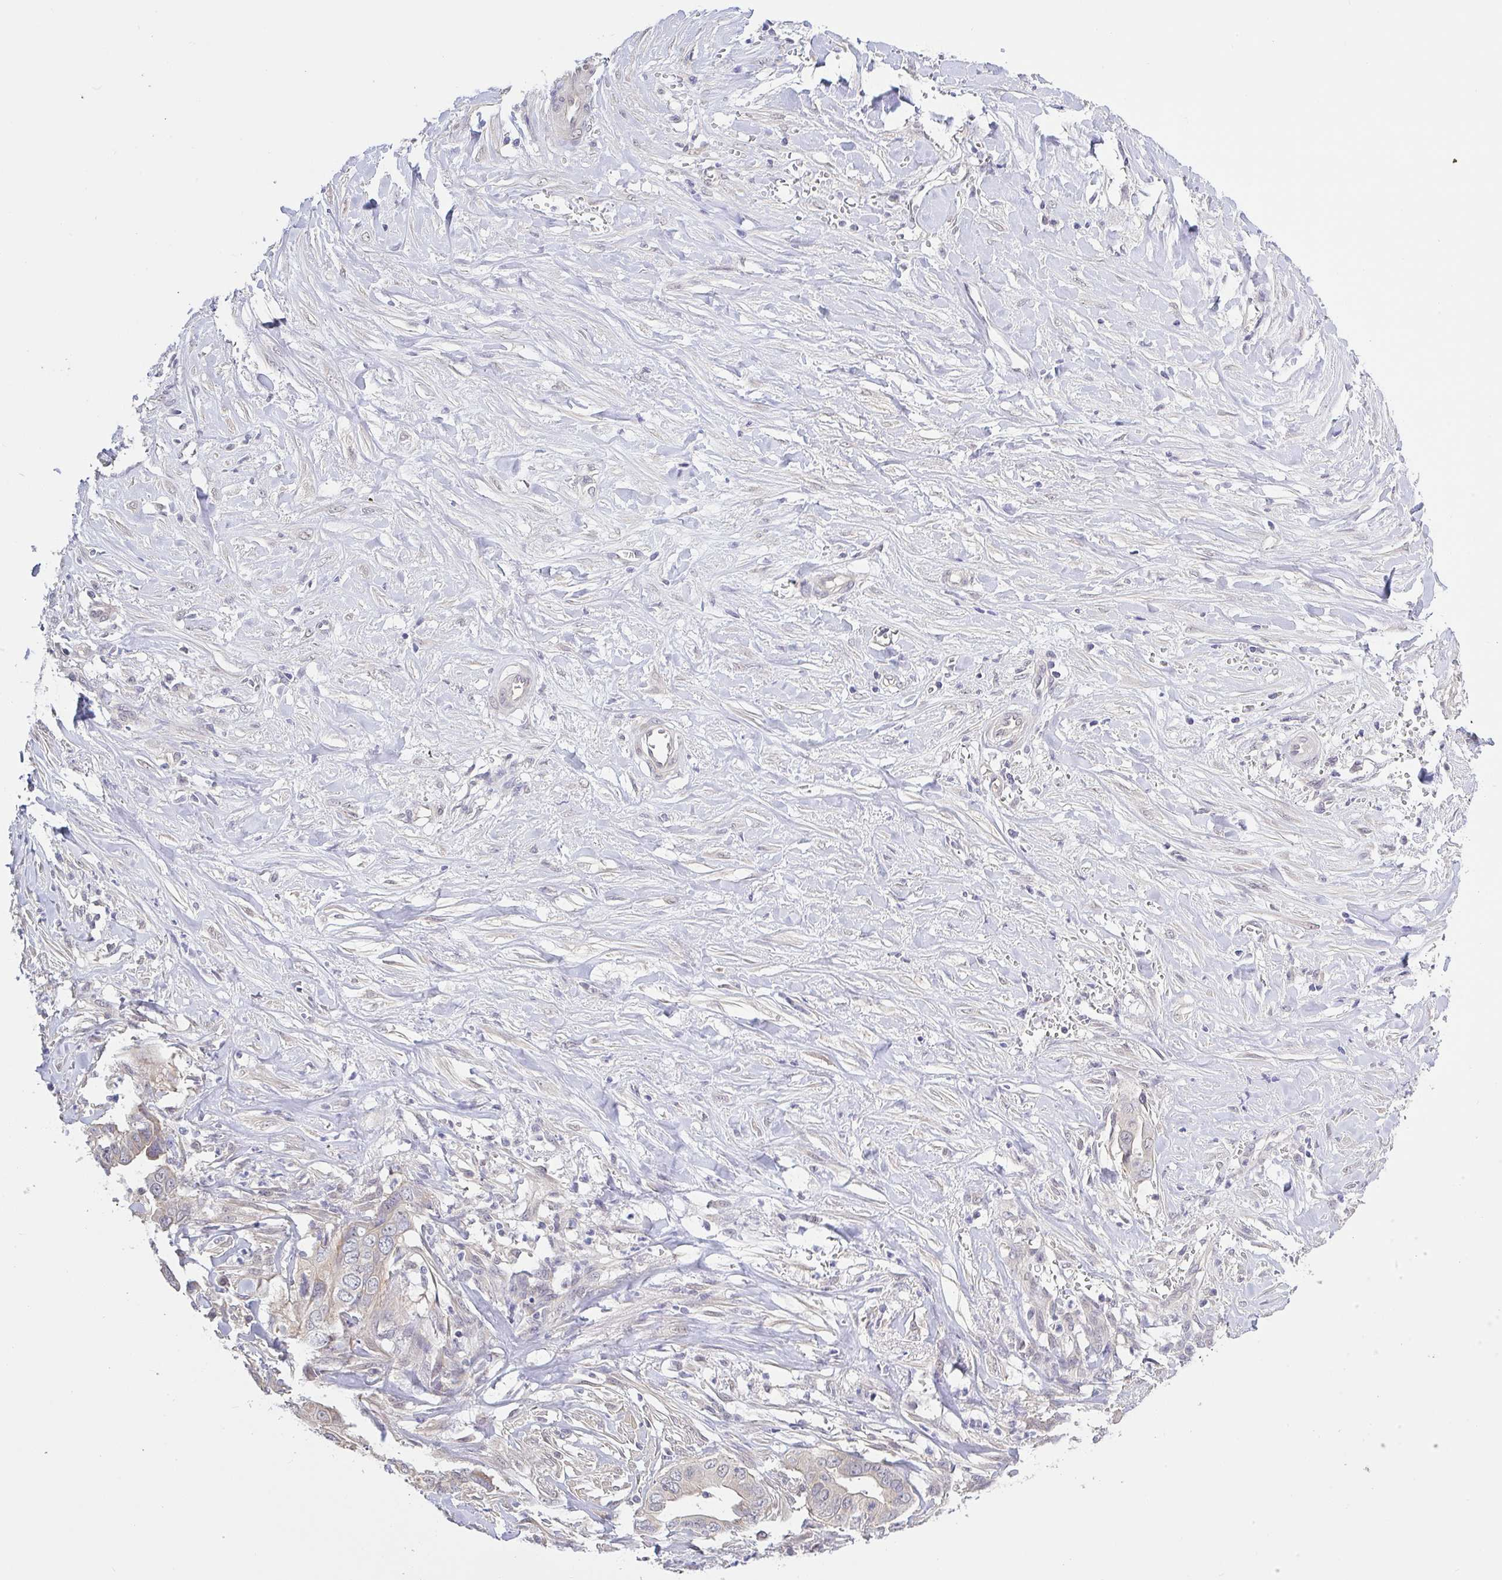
{"staining": {"intensity": "negative", "quantity": "none", "location": "none"}, "tissue": "liver cancer", "cell_type": "Tumor cells", "image_type": "cancer", "snomed": [{"axis": "morphology", "description": "Cholangiocarcinoma"}, {"axis": "topography", "description": "Liver"}], "caption": "This histopathology image is of cholangiocarcinoma (liver) stained with IHC to label a protein in brown with the nuclei are counter-stained blue. There is no staining in tumor cells.", "gene": "HYPK", "patient": {"sex": "female", "age": 79}}